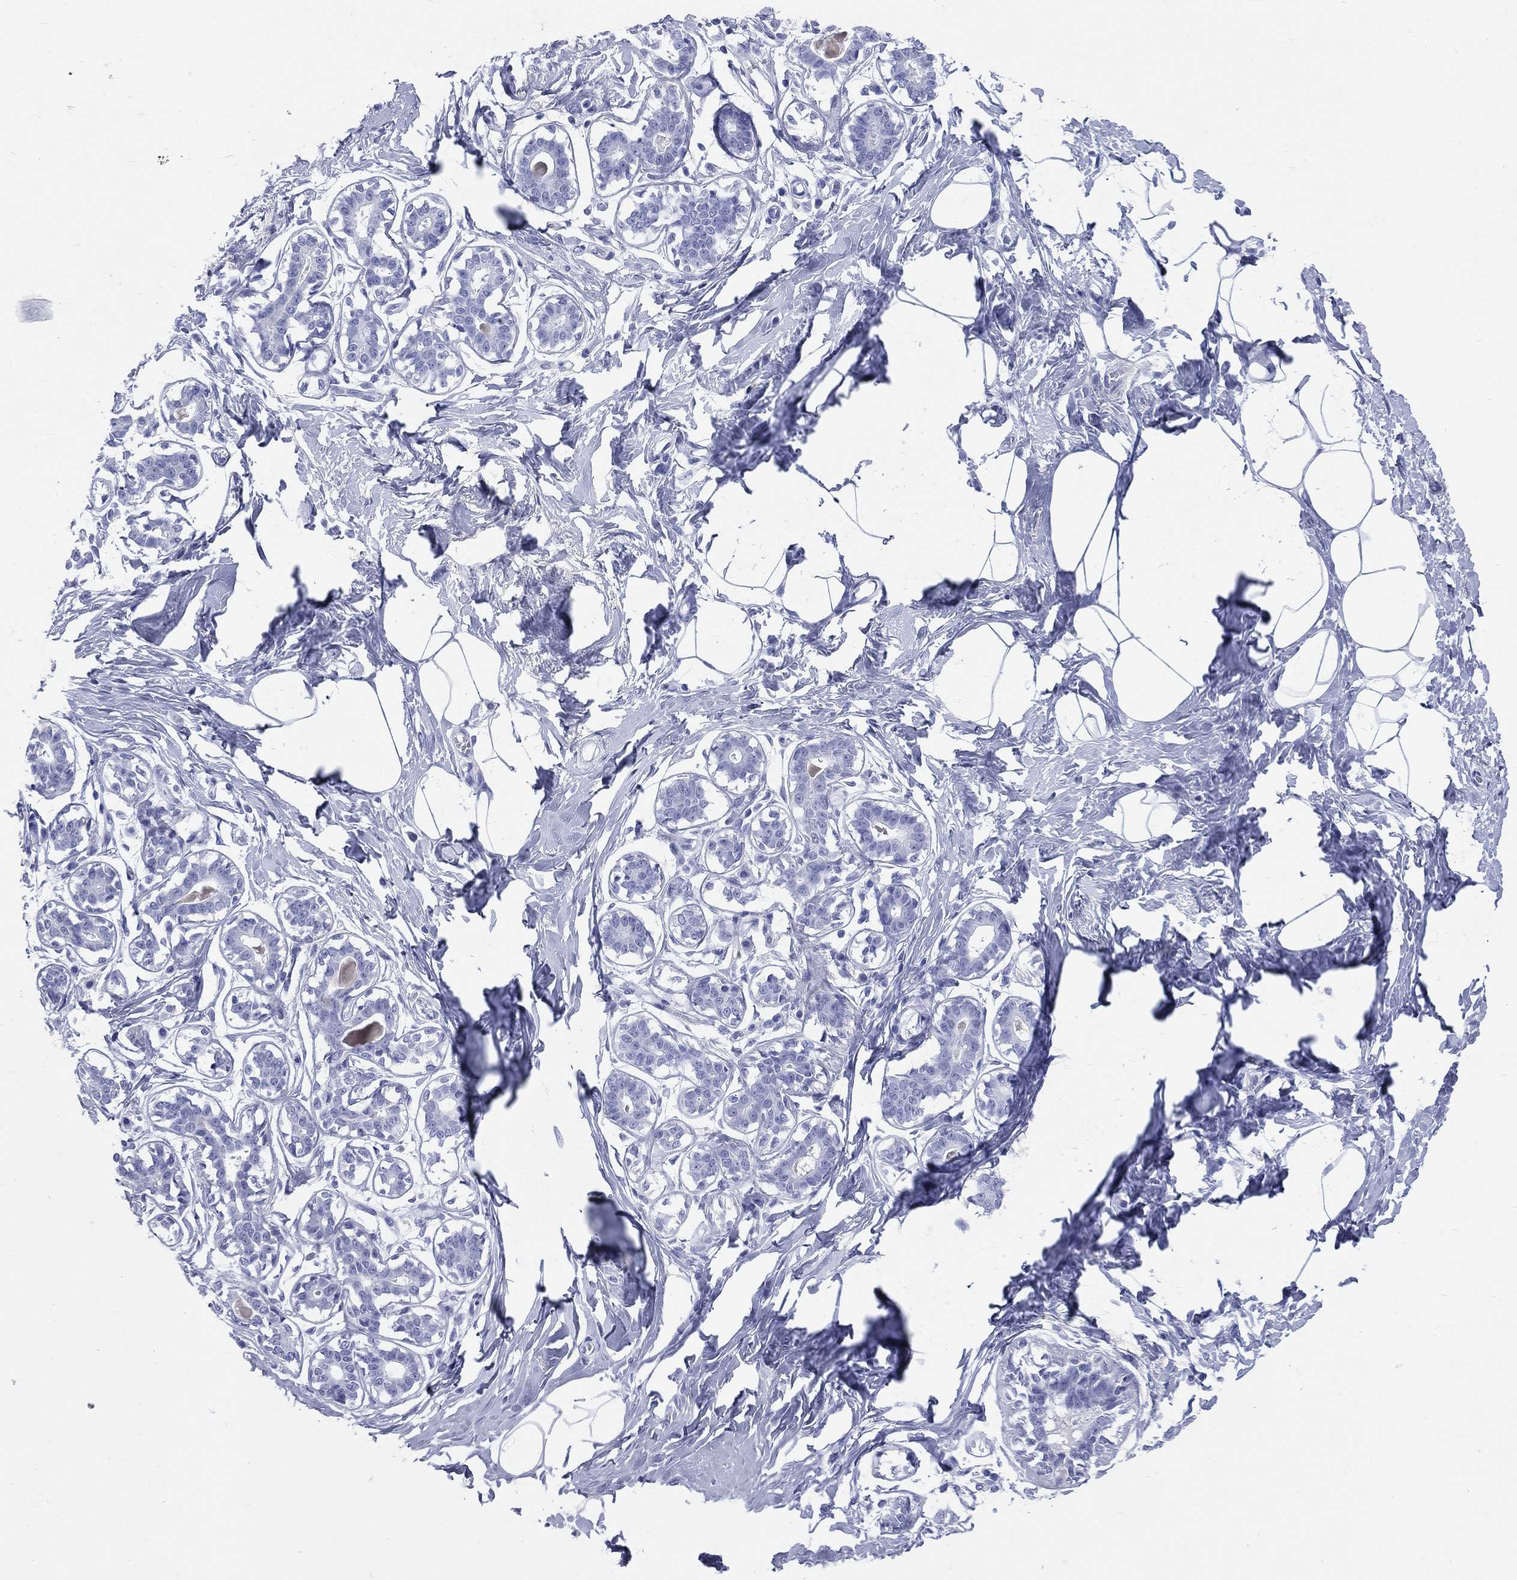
{"staining": {"intensity": "negative", "quantity": "none", "location": "none"}, "tissue": "breast", "cell_type": "Adipocytes", "image_type": "normal", "snomed": [{"axis": "morphology", "description": "Normal tissue, NOS"}, {"axis": "morphology", "description": "Lobular carcinoma, in situ"}, {"axis": "topography", "description": "Breast"}], "caption": "Breast stained for a protein using immunohistochemistry (IHC) shows no staining adipocytes.", "gene": "CYLC1", "patient": {"sex": "female", "age": 35}}